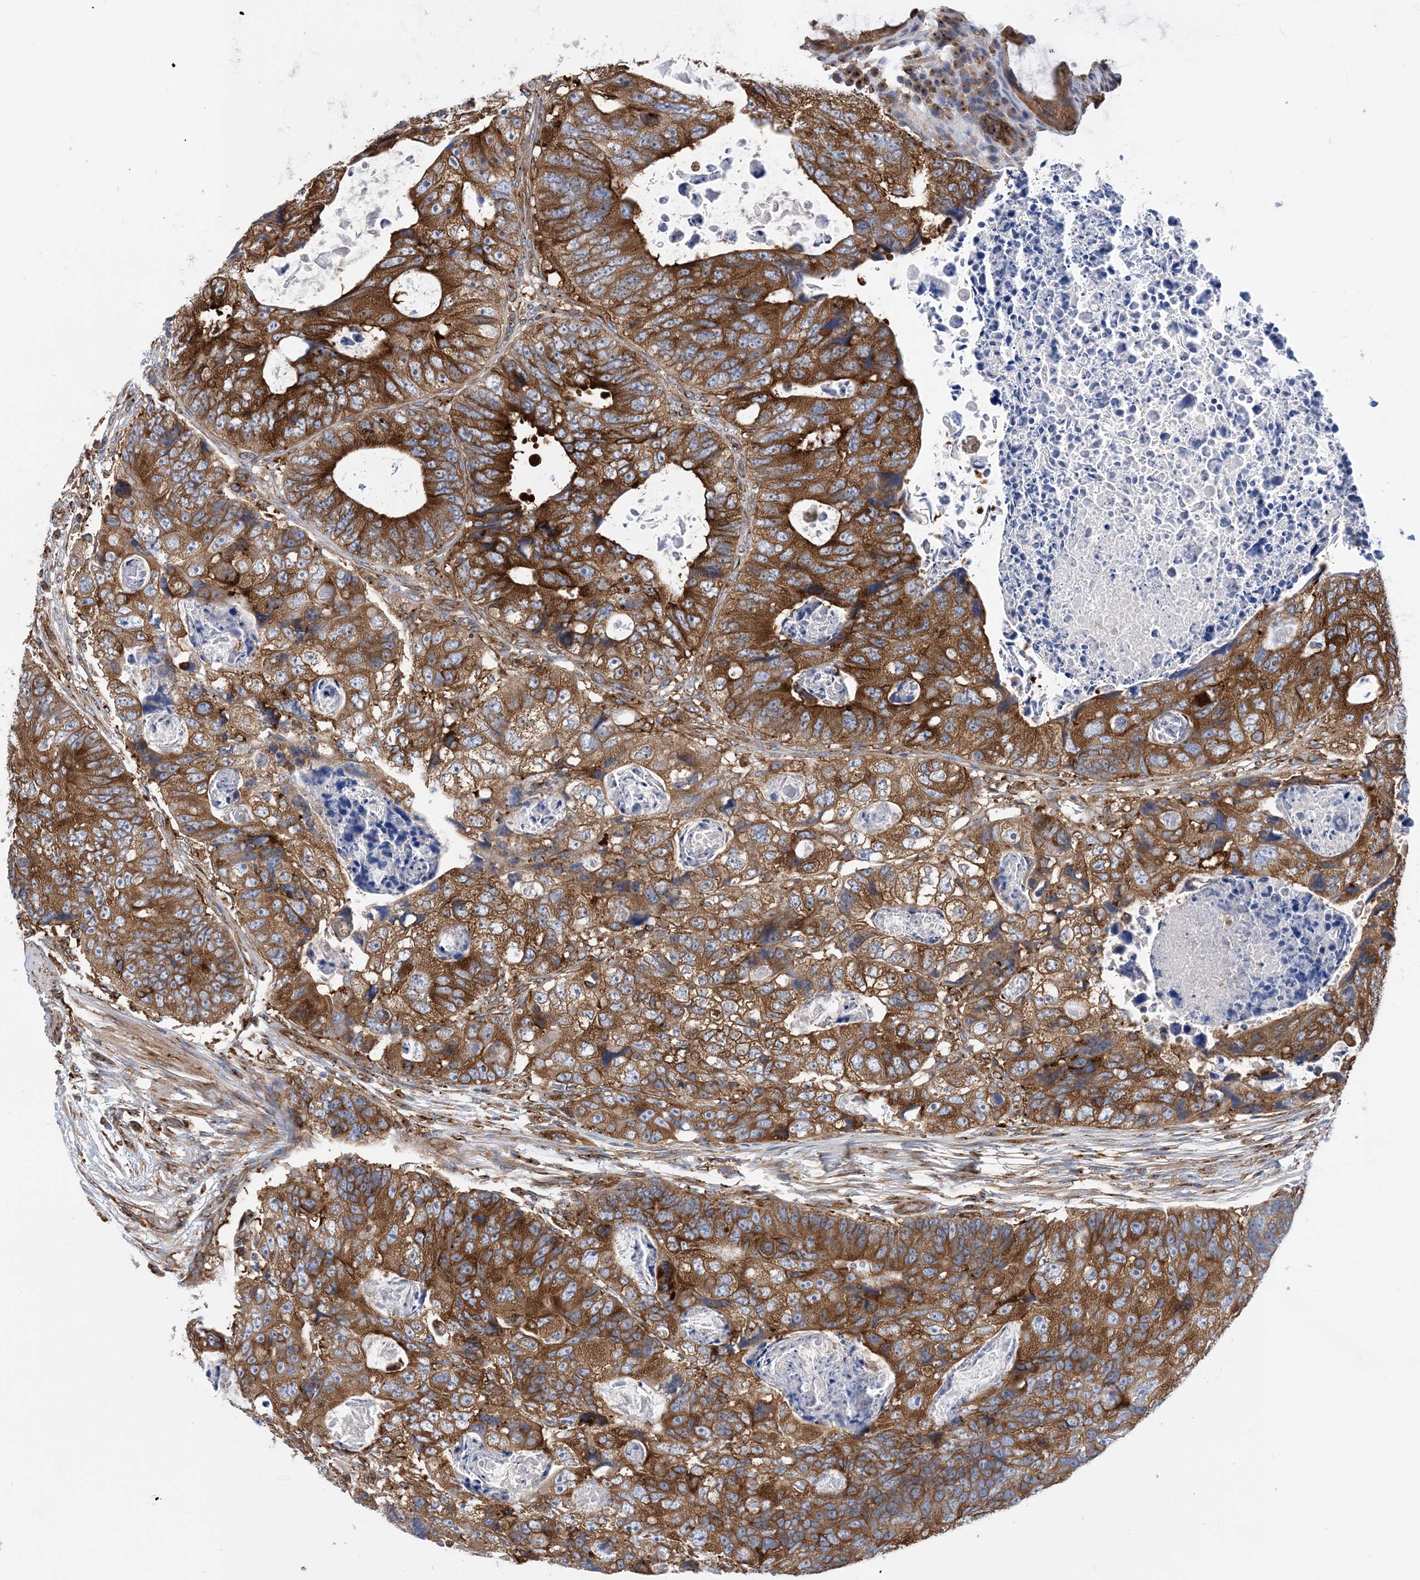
{"staining": {"intensity": "strong", "quantity": ">75%", "location": "cytoplasmic/membranous"}, "tissue": "colorectal cancer", "cell_type": "Tumor cells", "image_type": "cancer", "snomed": [{"axis": "morphology", "description": "Adenocarcinoma, NOS"}, {"axis": "topography", "description": "Rectum"}], "caption": "Immunohistochemistry (IHC) staining of adenocarcinoma (colorectal), which displays high levels of strong cytoplasmic/membranous expression in approximately >75% of tumor cells indicating strong cytoplasmic/membranous protein expression. The staining was performed using DAB (3,3'-diaminobenzidine) (brown) for protein detection and nuclei were counterstained in hematoxylin (blue).", "gene": "DYNC1LI1", "patient": {"sex": "male", "age": 59}}